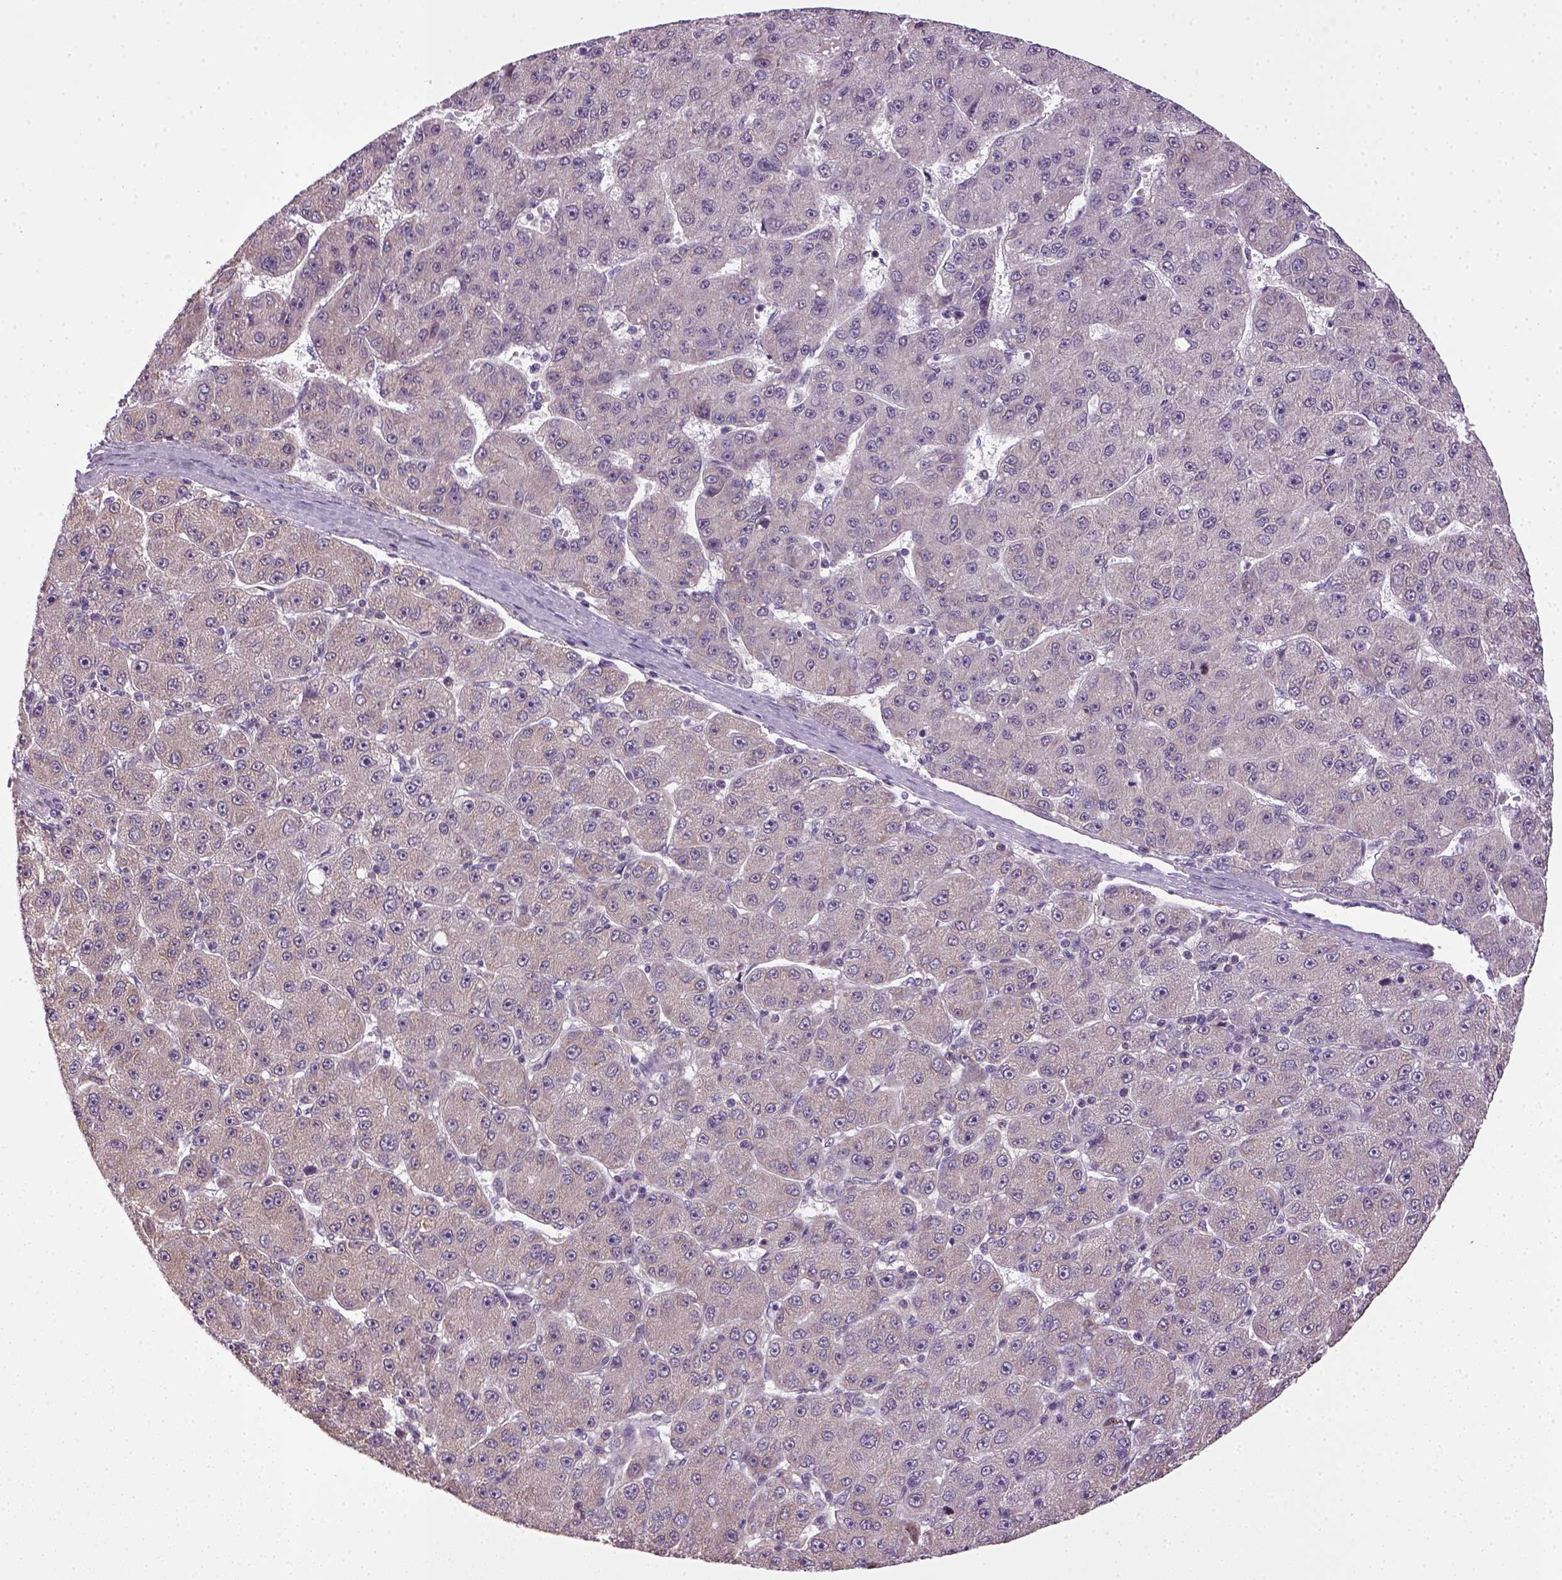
{"staining": {"intensity": "negative", "quantity": "none", "location": "none"}, "tissue": "liver cancer", "cell_type": "Tumor cells", "image_type": "cancer", "snomed": [{"axis": "morphology", "description": "Carcinoma, Hepatocellular, NOS"}, {"axis": "topography", "description": "Liver"}], "caption": "Immunohistochemistry (IHC) of liver hepatocellular carcinoma exhibits no staining in tumor cells.", "gene": "TPRG1", "patient": {"sex": "male", "age": 67}}